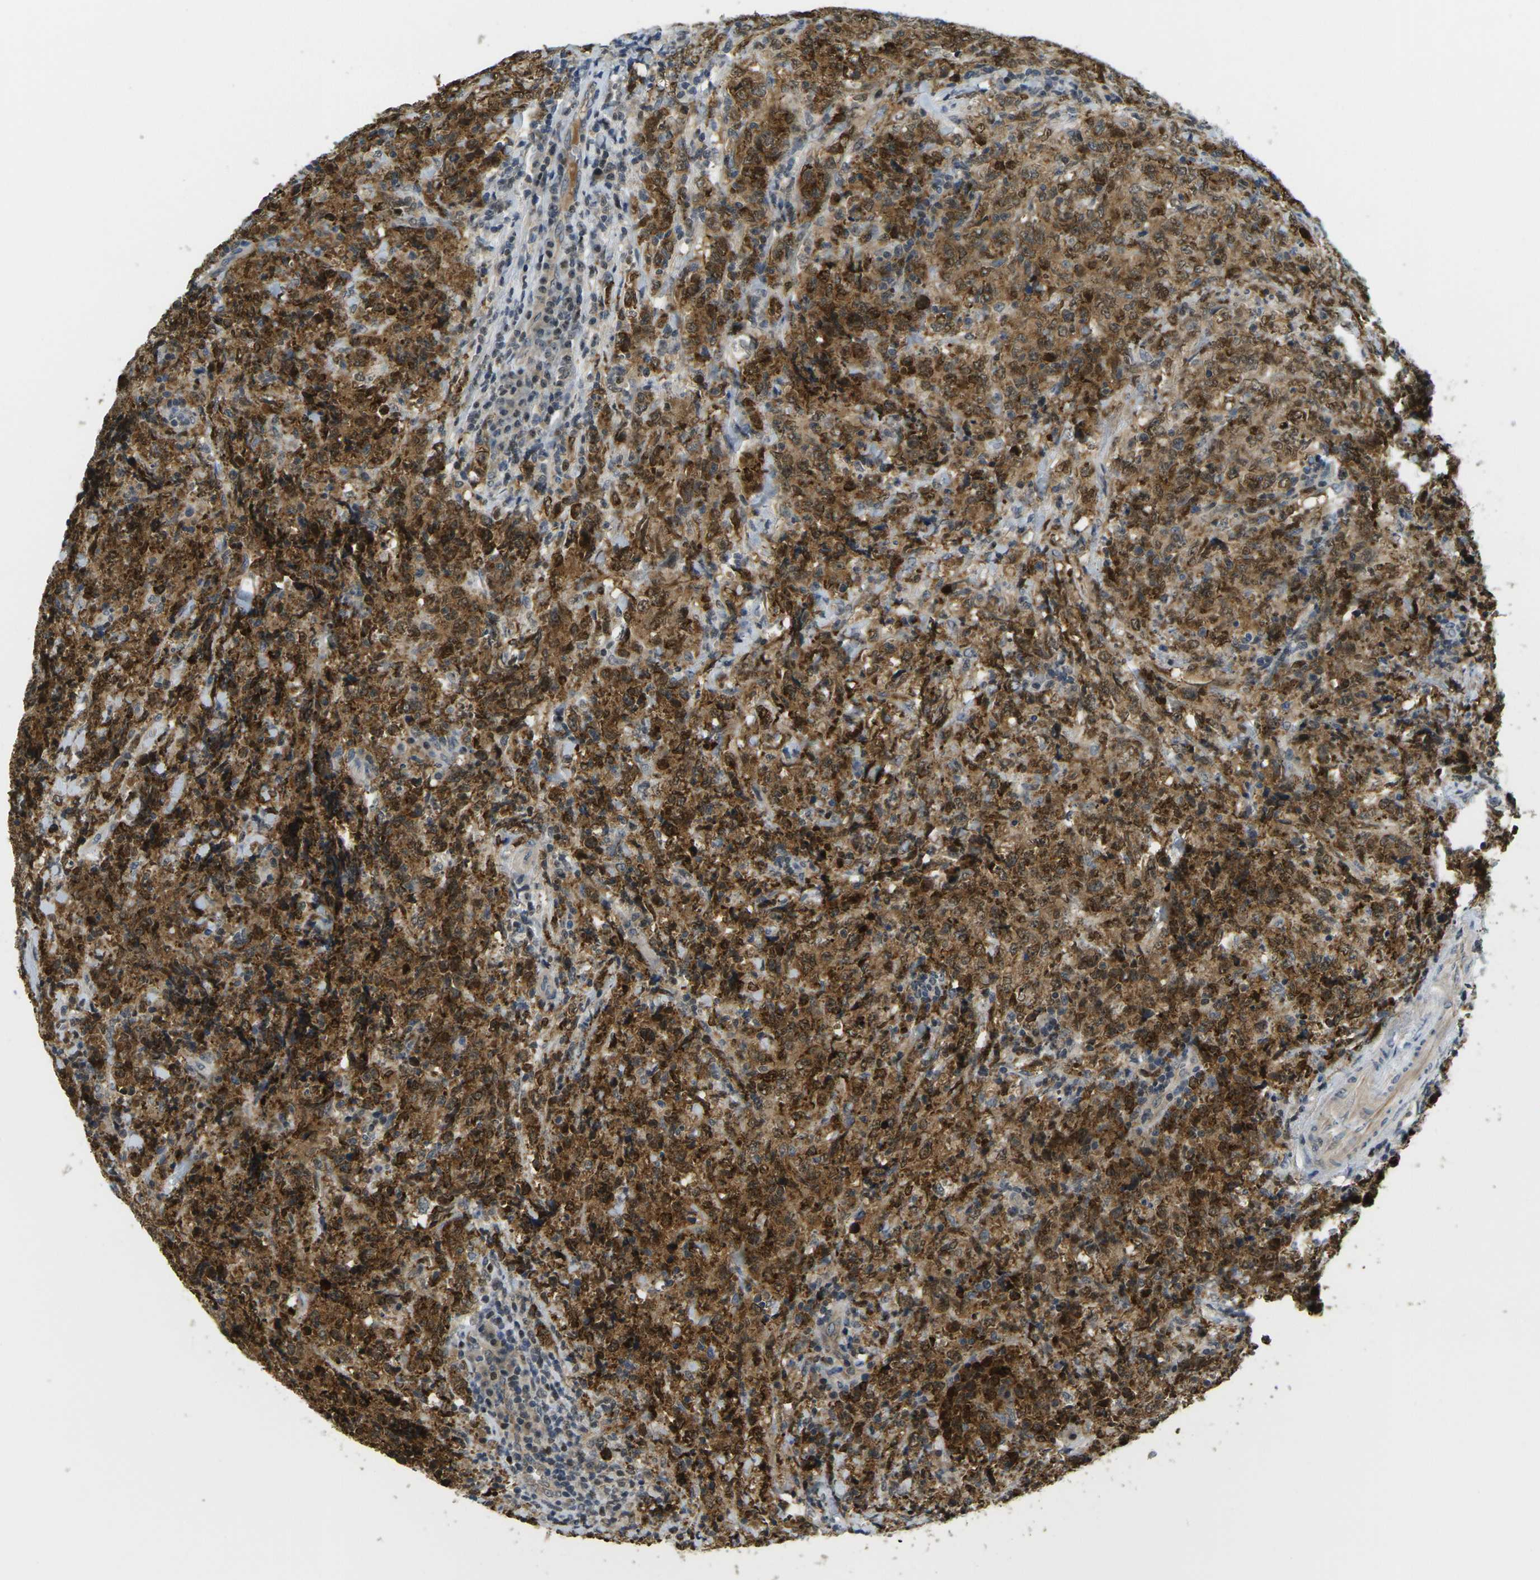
{"staining": {"intensity": "strong", "quantity": ">75%", "location": "cytoplasmic/membranous,nuclear"}, "tissue": "lymphoma", "cell_type": "Tumor cells", "image_type": "cancer", "snomed": [{"axis": "morphology", "description": "Malignant lymphoma, non-Hodgkin's type, High grade"}, {"axis": "topography", "description": "Tonsil"}], "caption": "Human malignant lymphoma, non-Hodgkin's type (high-grade) stained with a protein marker displays strong staining in tumor cells.", "gene": "KLHL8", "patient": {"sex": "female", "age": 36}}